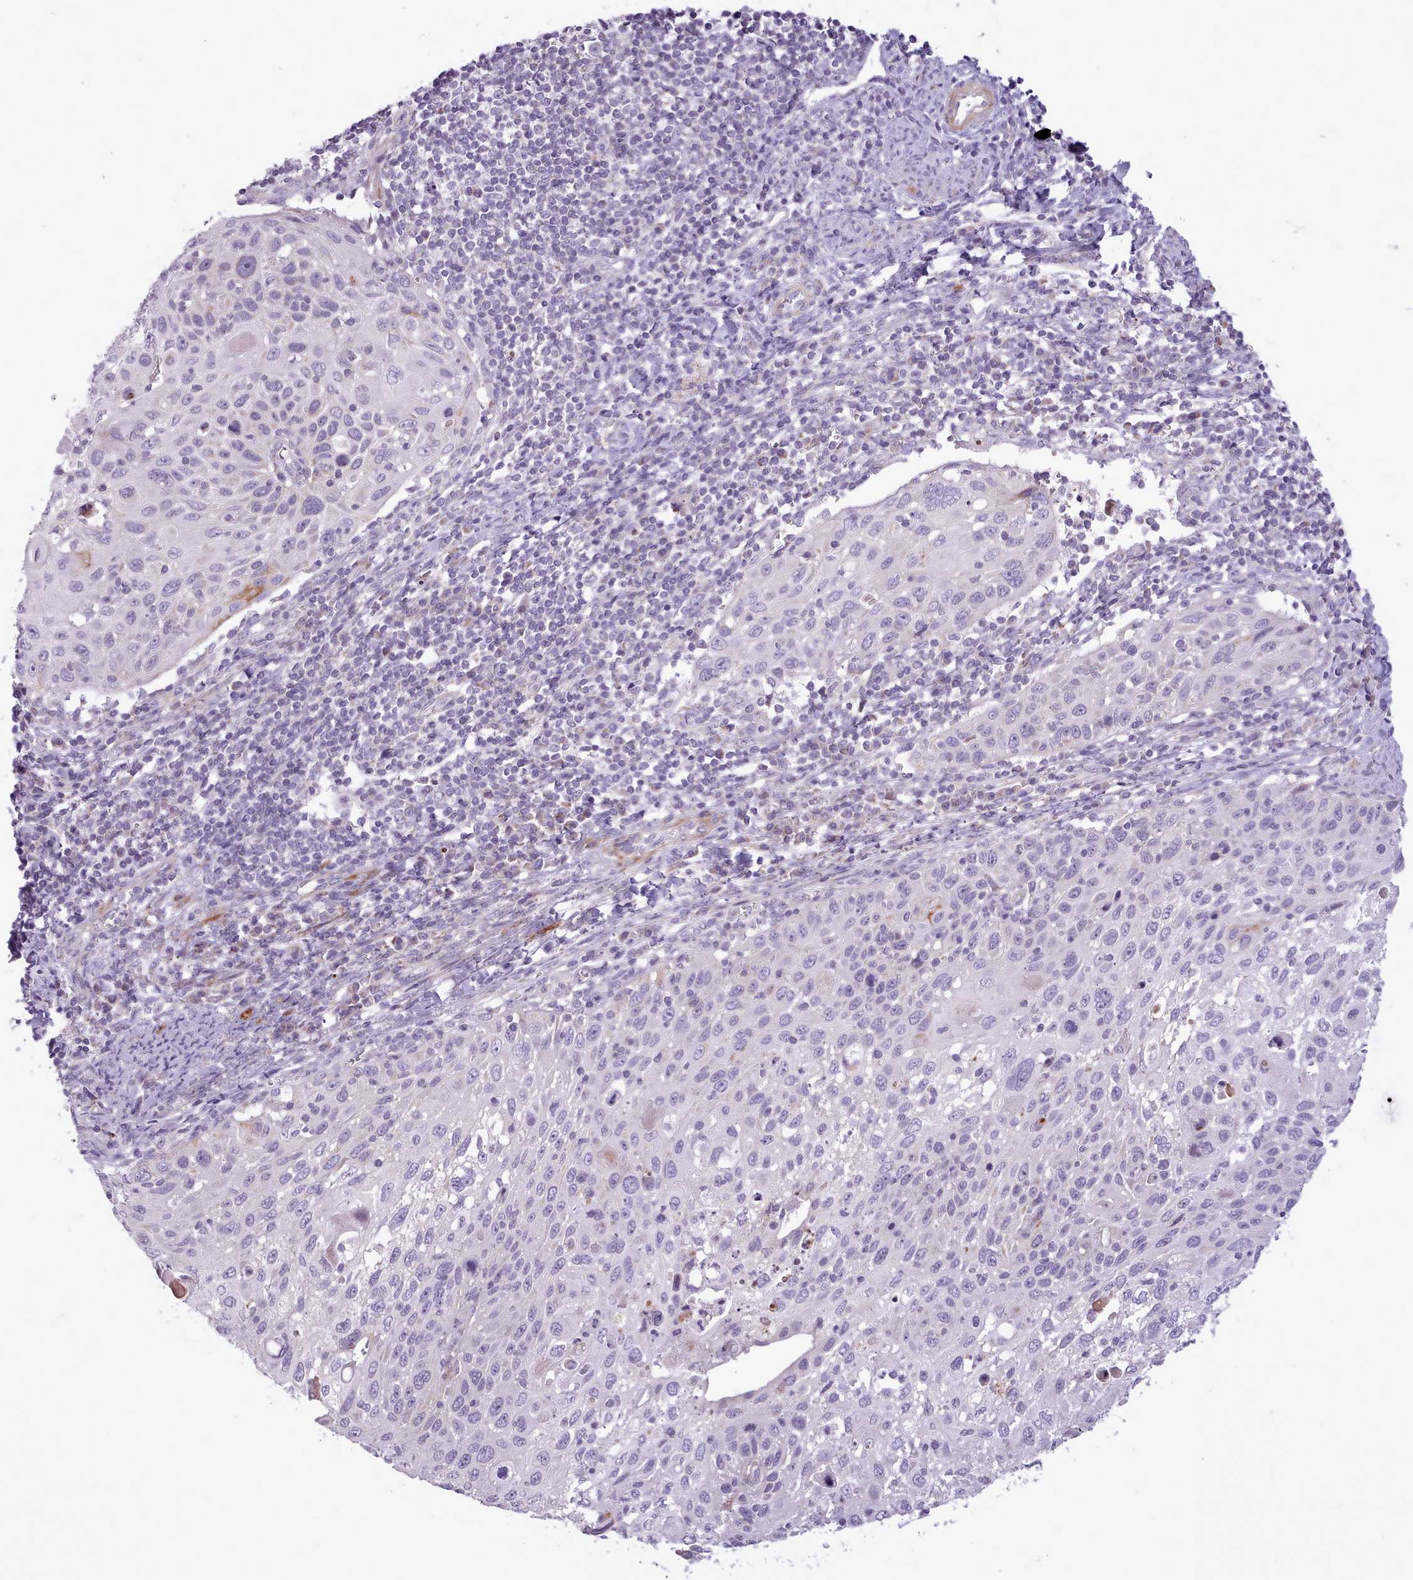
{"staining": {"intensity": "negative", "quantity": "none", "location": "none"}, "tissue": "cervical cancer", "cell_type": "Tumor cells", "image_type": "cancer", "snomed": [{"axis": "morphology", "description": "Squamous cell carcinoma, NOS"}, {"axis": "topography", "description": "Cervix"}], "caption": "Human cervical cancer stained for a protein using IHC exhibits no expression in tumor cells.", "gene": "AVL9", "patient": {"sex": "female", "age": 70}}